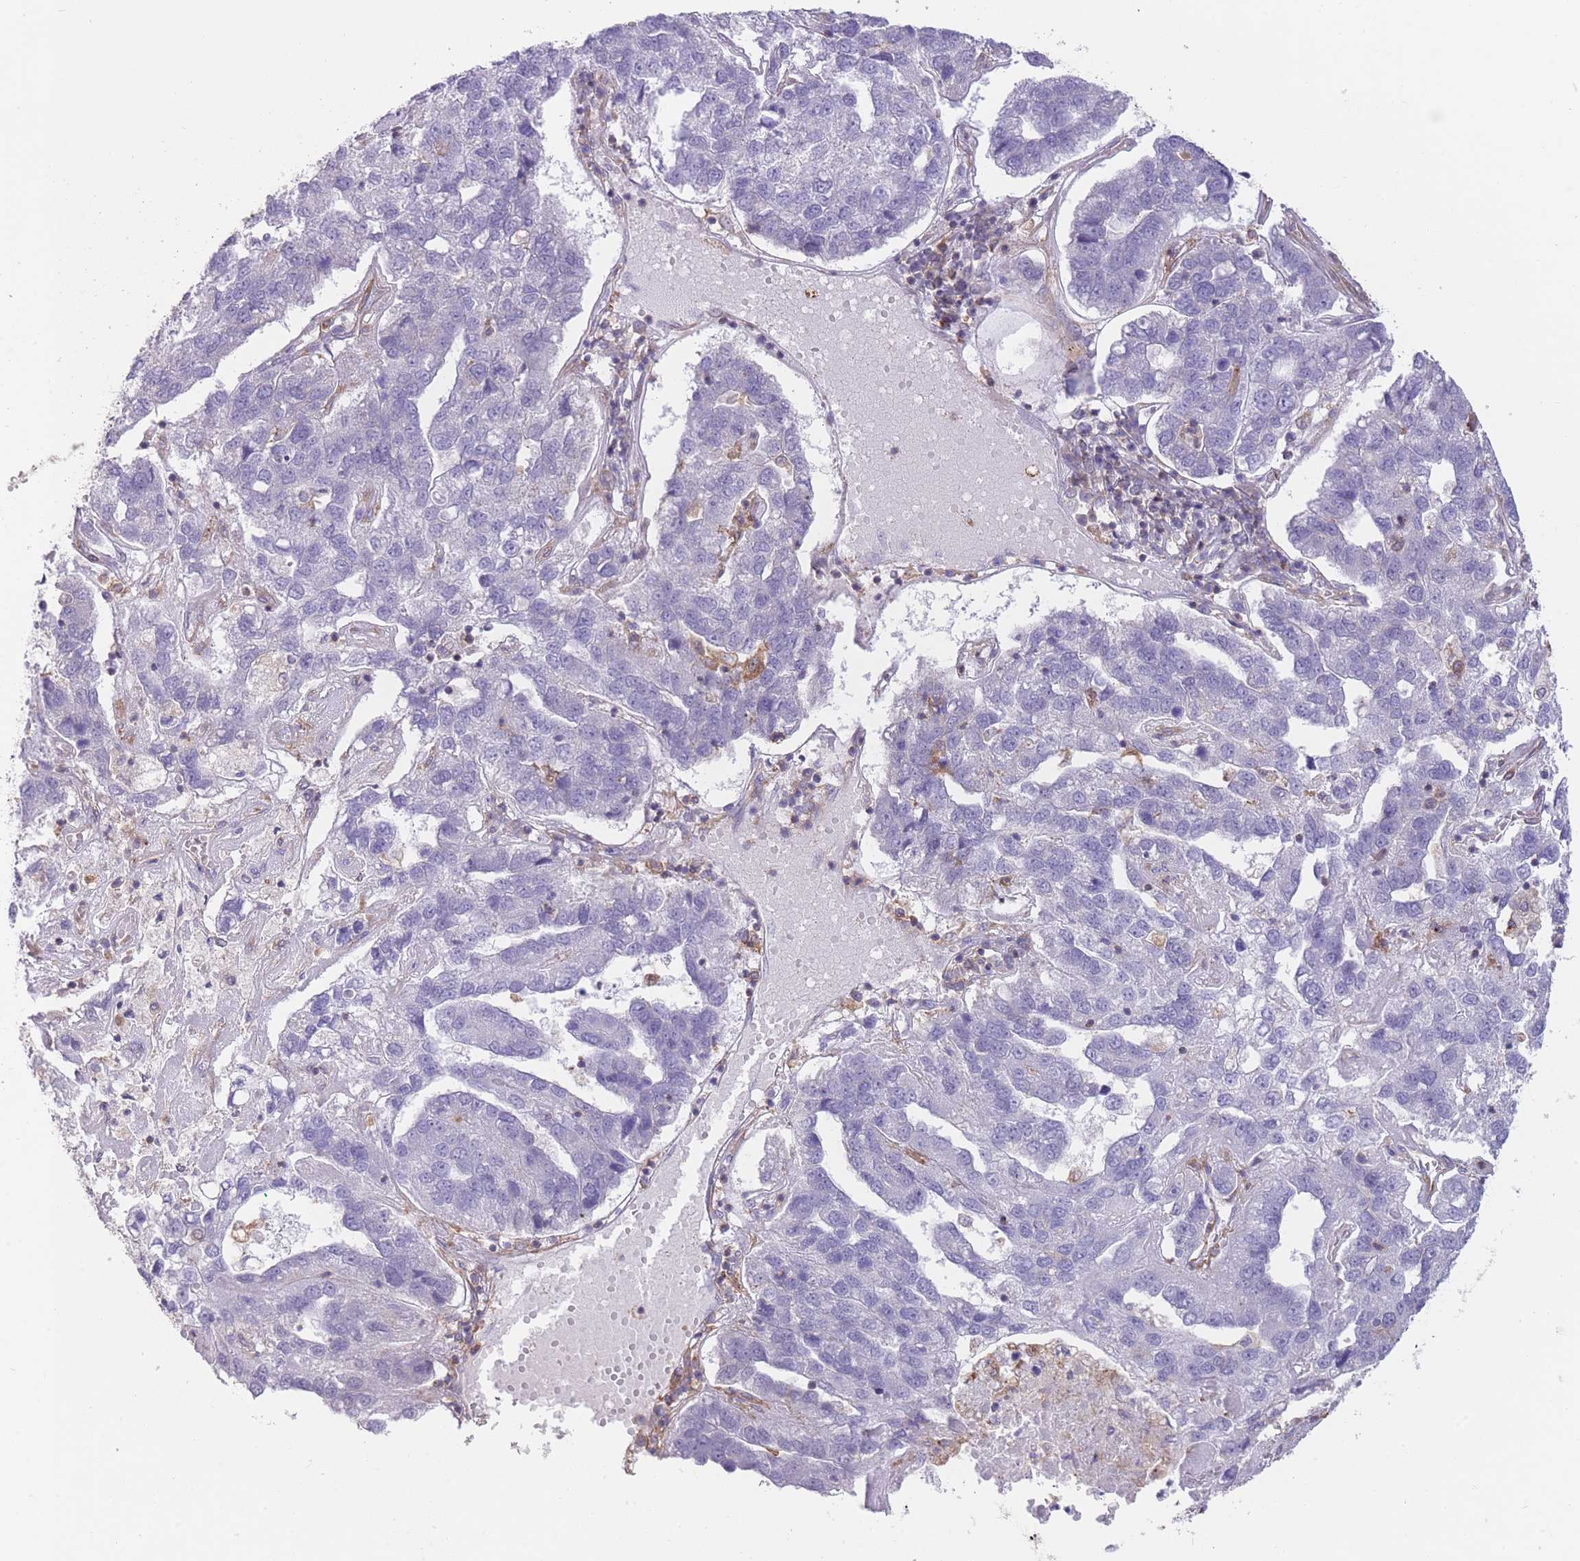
{"staining": {"intensity": "negative", "quantity": "none", "location": "none"}, "tissue": "pancreatic cancer", "cell_type": "Tumor cells", "image_type": "cancer", "snomed": [{"axis": "morphology", "description": "Adenocarcinoma, NOS"}, {"axis": "topography", "description": "Pancreas"}], "caption": "Tumor cells show no significant positivity in pancreatic cancer (adenocarcinoma). (DAB (3,3'-diaminobenzidine) IHC with hematoxylin counter stain).", "gene": "PRKAR1A", "patient": {"sex": "female", "age": 61}}